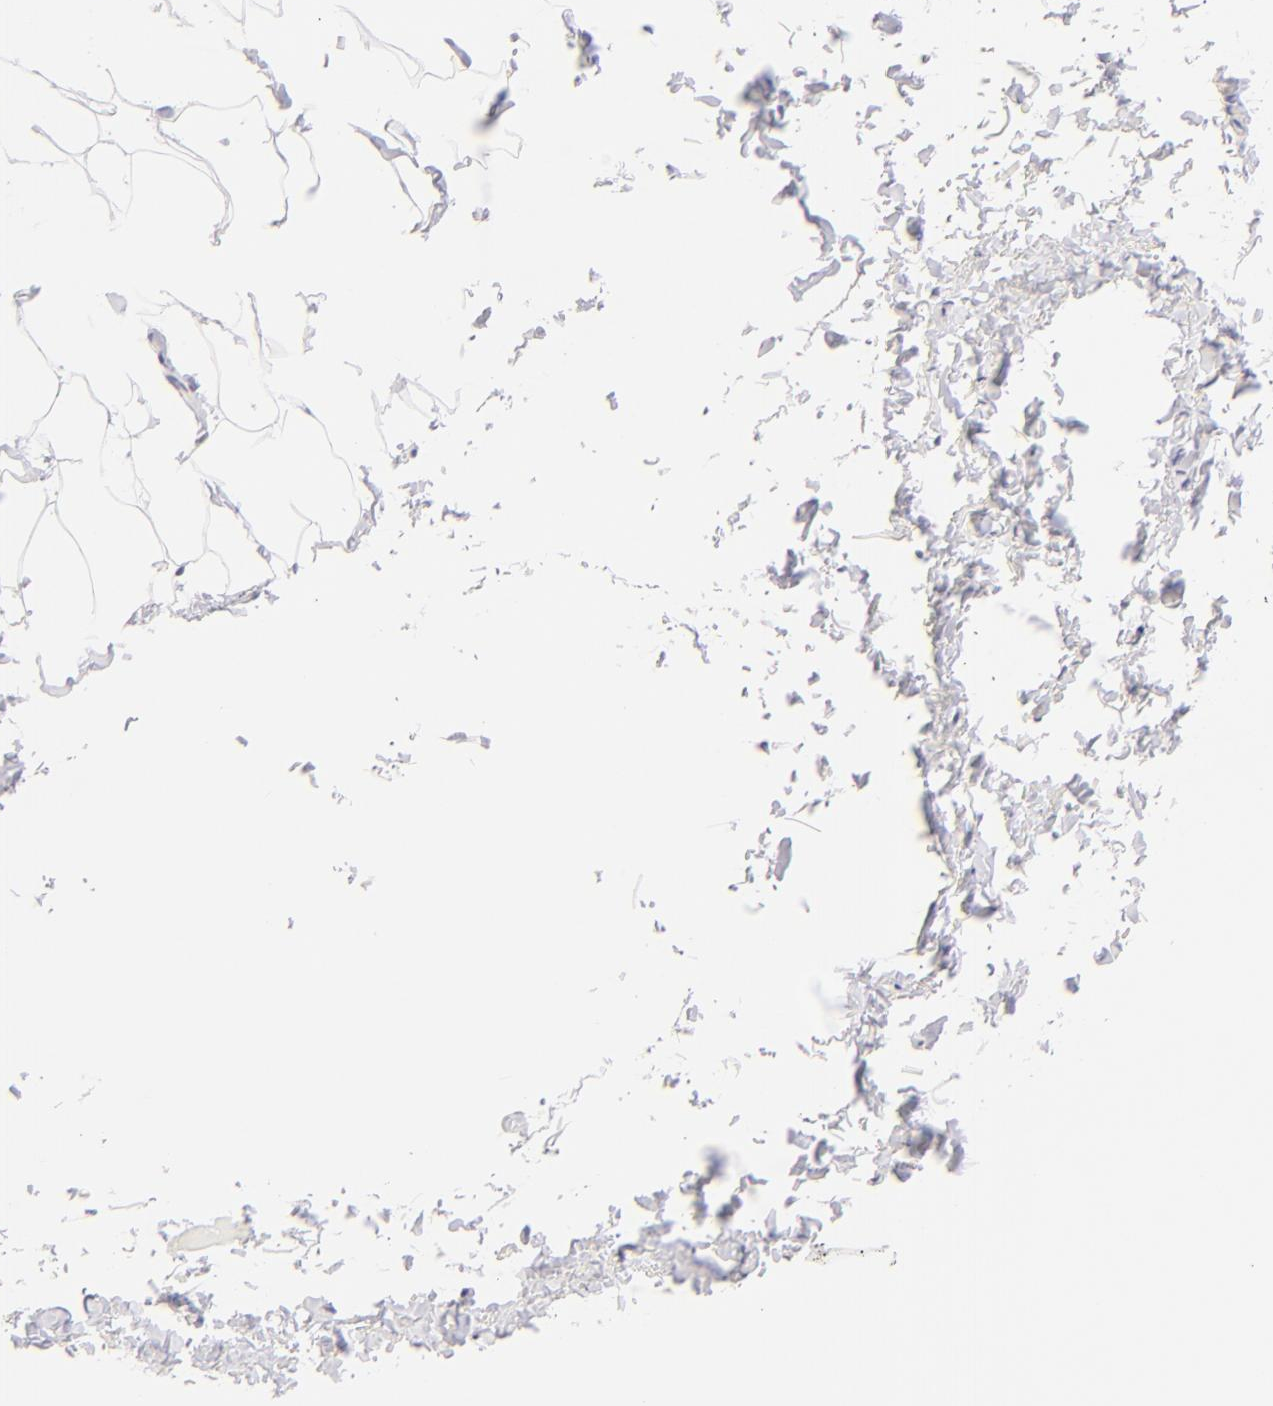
{"staining": {"intensity": "negative", "quantity": "none", "location": "none"}, "tissue": "adipose tissue", "cell_type": "Adipocytes", "image_type": "normal", "snomed": [{"axis": "morphology", "description": "Normal tissue, NOS"}, {"axis": "topography", "description": "Soft tissue"}, {"axis": "topography", "description": "Peripheral nerve tissue"}], "caption": "Protein analysis of unremarkable adipose tissue reveals no significant expression in adipocytes.", "gene": "CLDN4", "patient": {"sex": "female", "age": 68}}